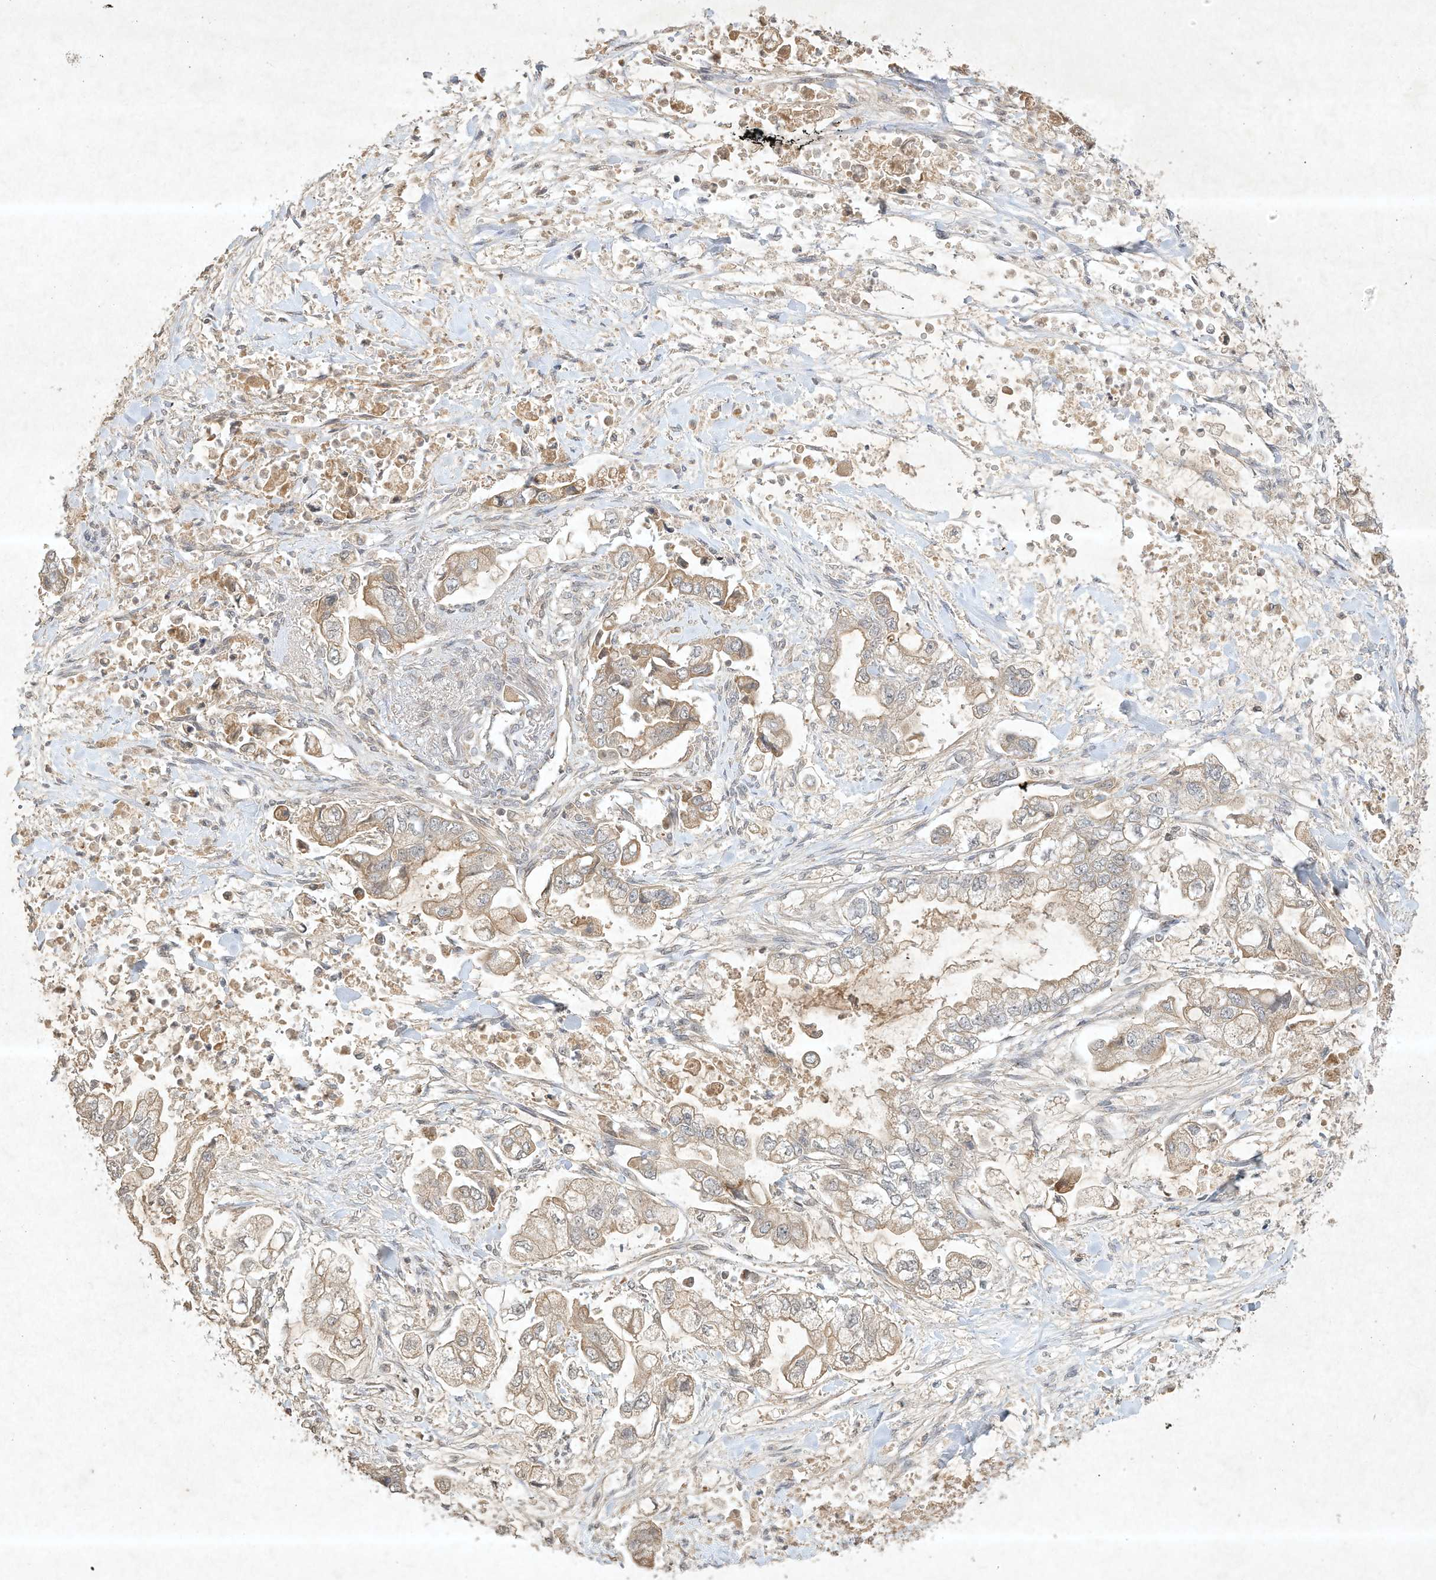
{"staining": {"intensity": "weak", "quantity": "25%-75%", "location": "cytoplasmic/membranous"}, "tissue": "stomach cancer", "cell_type": "Tumor cells", "image_type": "cancer", "snomed": [{"axis": "morphology", "description": "Normal tissue, NOS"}, {"axis": "morphology", "description": "Adenocarcinoma, NOS"}, {"axis": "topography", "description": "Stomach"}], "caption": "Weak cytoplasmic/membranous expression is present in about 25%-75% of tumor cells in stomach cancer (adenocarcinoma). (DAB IHC with brightfield microscopy, high magnification).", "gene": "BTRC", "patient": {"sex": "male", "age": 62}}